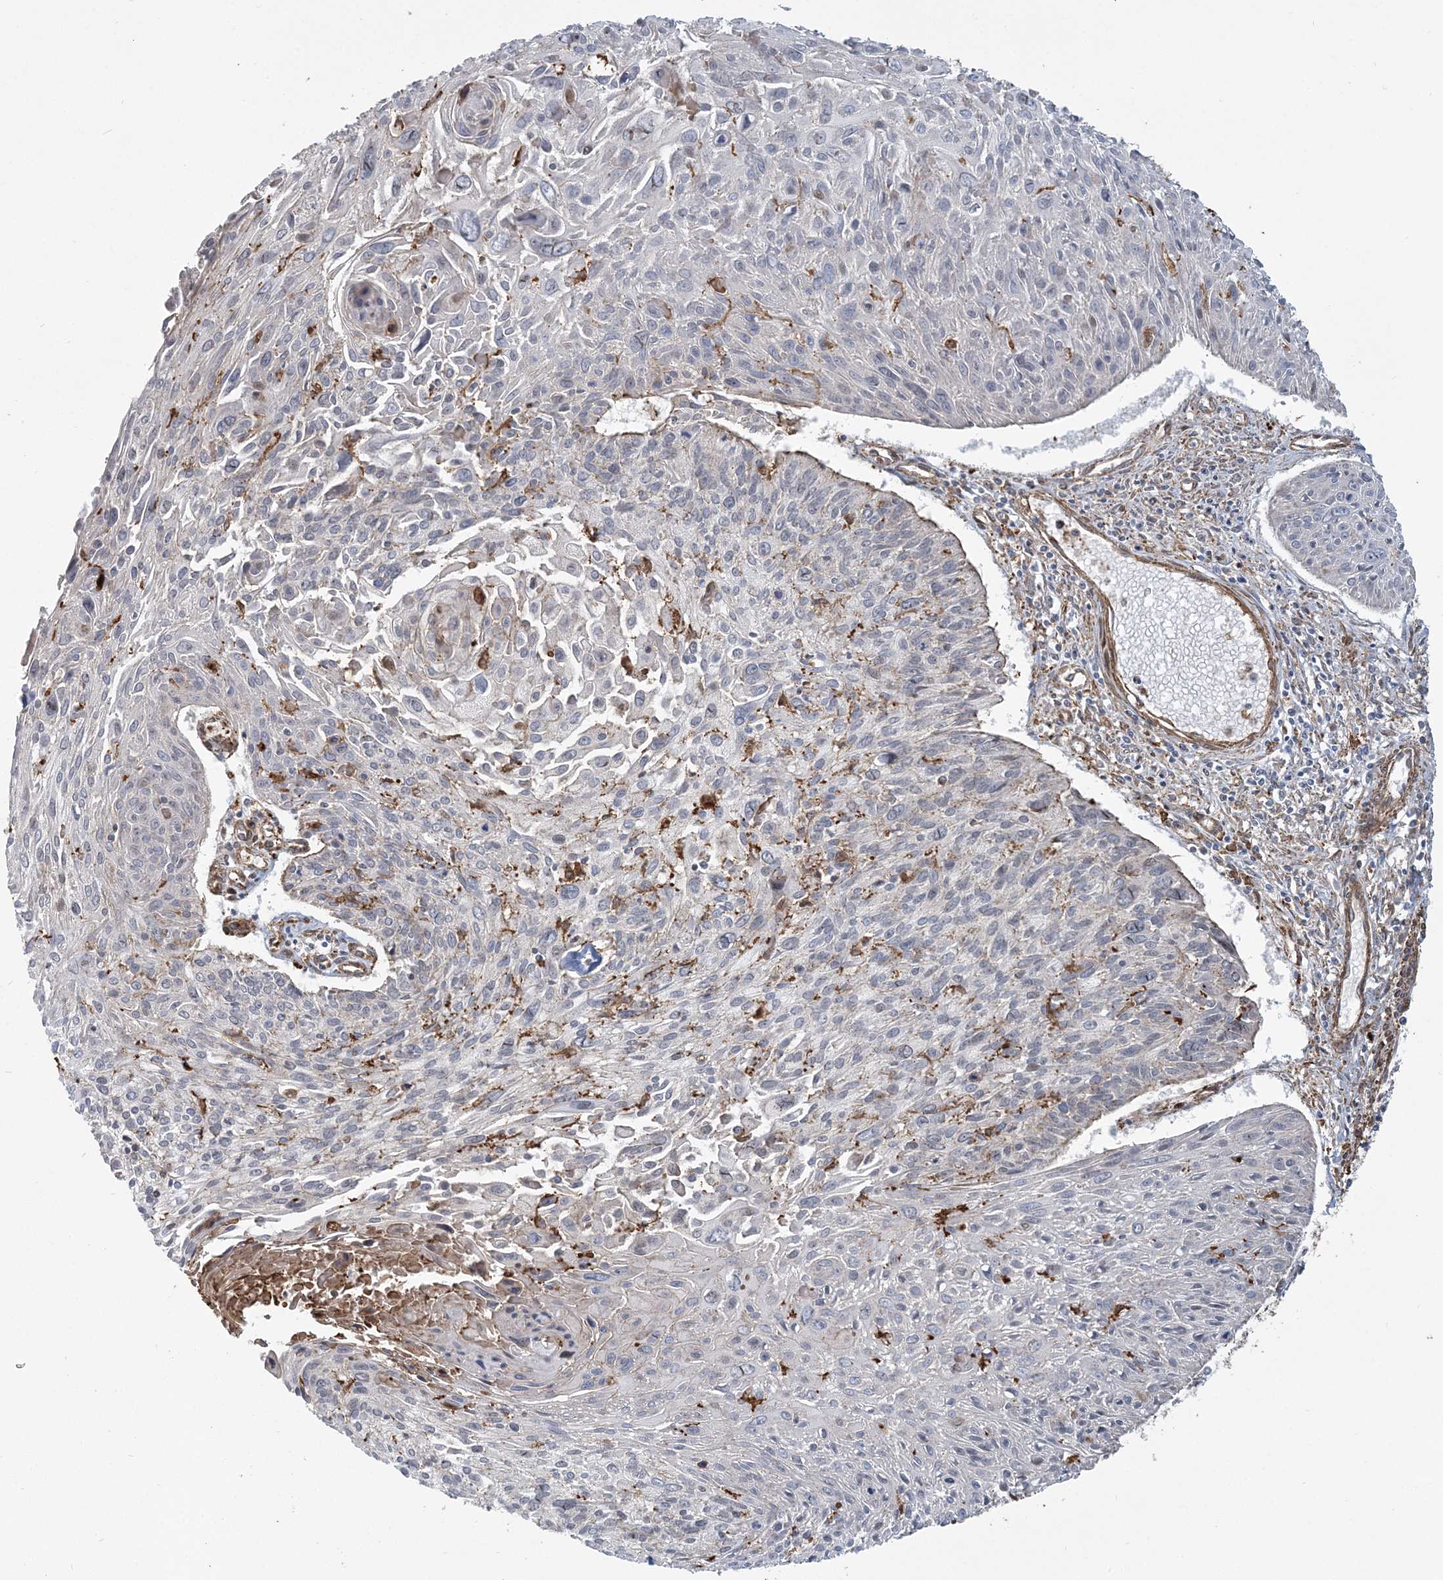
{"staining": {"intensity": "negative", "quantity": "none", "location": "none"}, "tissue": "cervical cancer", "cell_type": "Tumor cells", "image_type": "cancer", "snomed": [{"axis": "morphology", "description": "Squamous cell carcinoma, NOS"}, {"axis": "topography", "description": "Cervix"}], "caption": "Tumor cells are negative for protein expression in human squamous cell carcinoma (cervical).", "gene": "TRAF3IP2", "patient": {"sex": "female", "age": 51}}